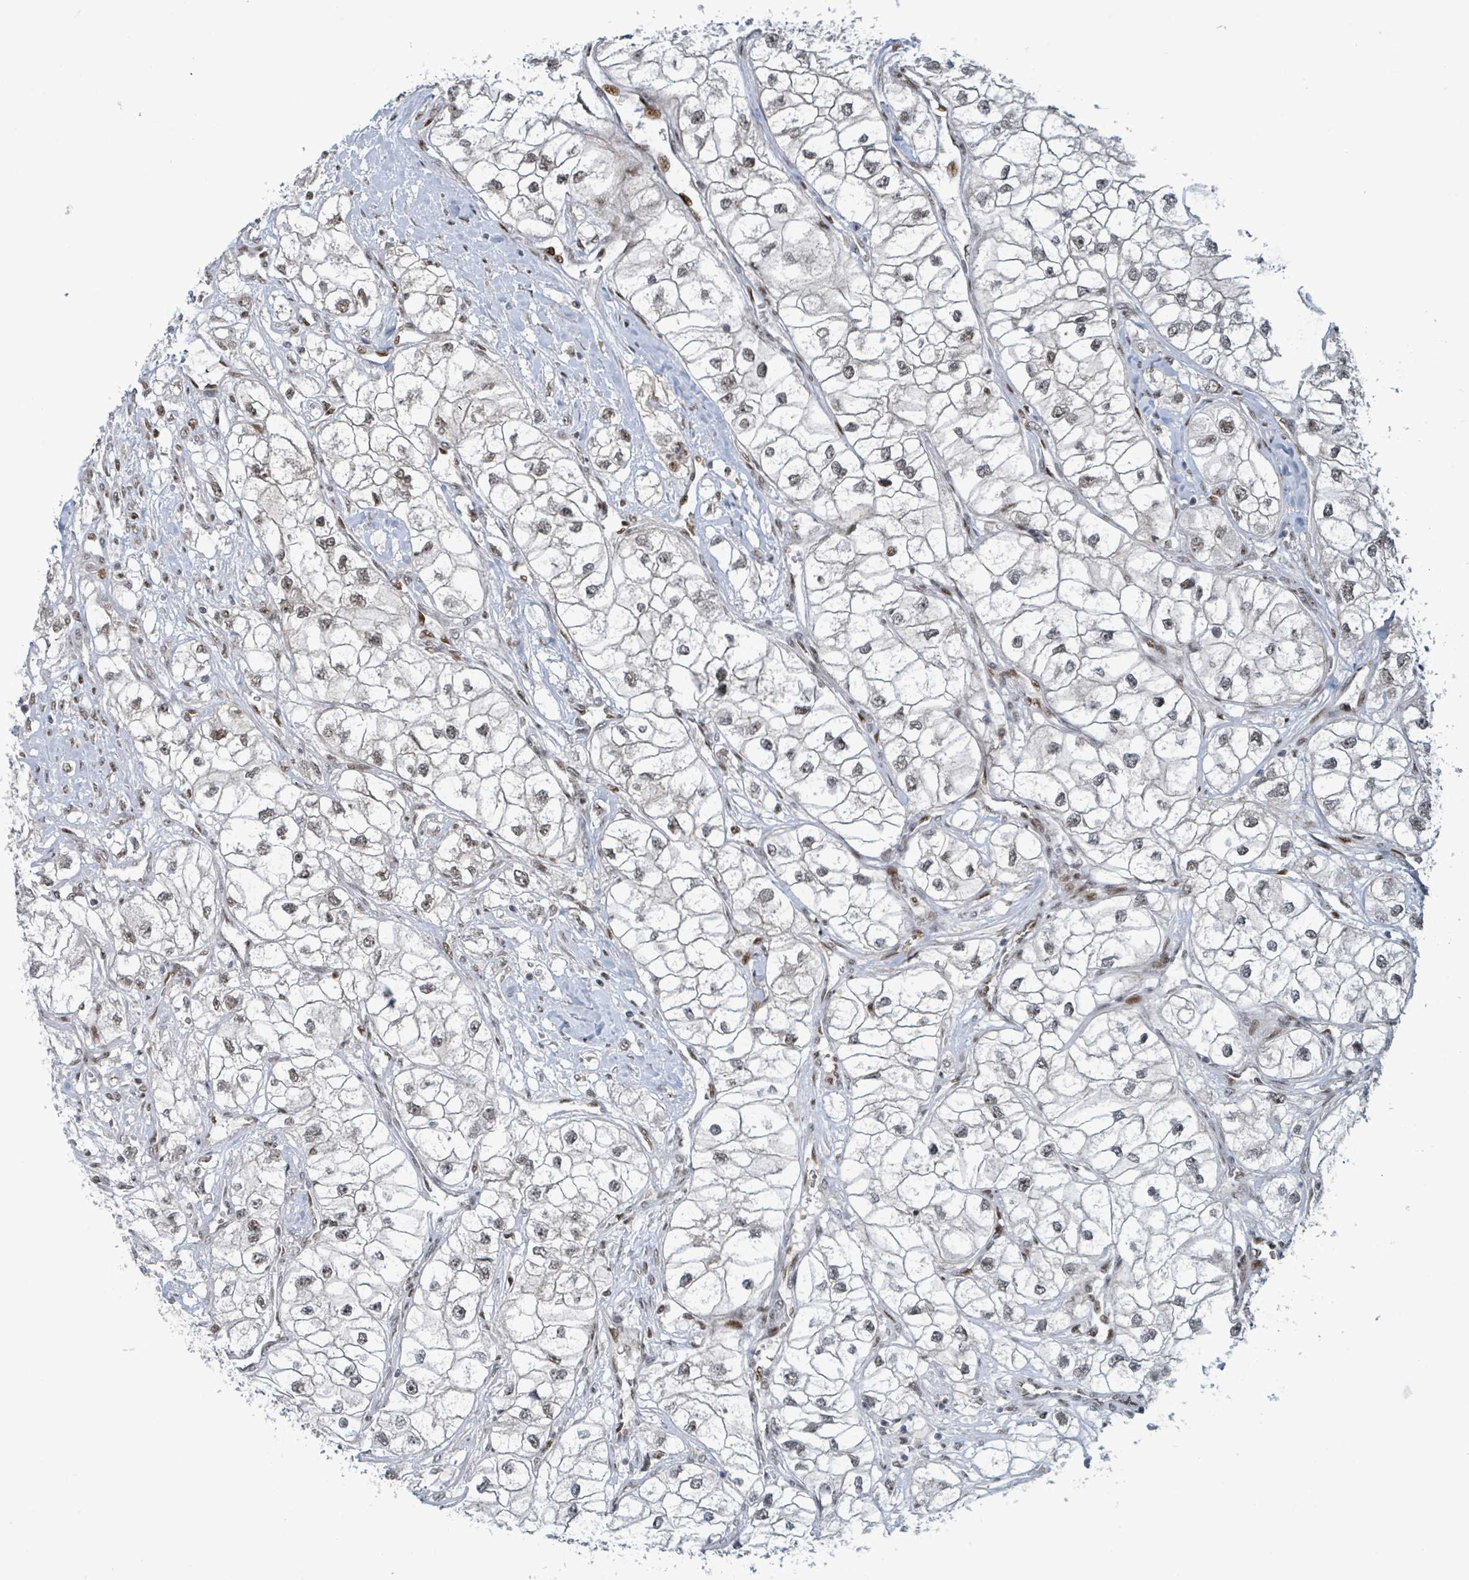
{"staining": {"intensity": "moderate", "quantity": ">75%", "location": "nuclear"}, "tissue": "renal cancer", "cell_type": "Tumor cells", "image_type": "cancer", "snomed": [{"axis": "morphology", "description": "Adenocarcinoma, NOS"}, {"axis": "topography", "description": "Kidney"}], "caption": "Immunohistochemical staining of renal cancer exhibits moderate nuclear protein expression in approximately >75% of tumor cells.", "gene": "KLF3", "patient": {"sex": "male", "age": 59}}